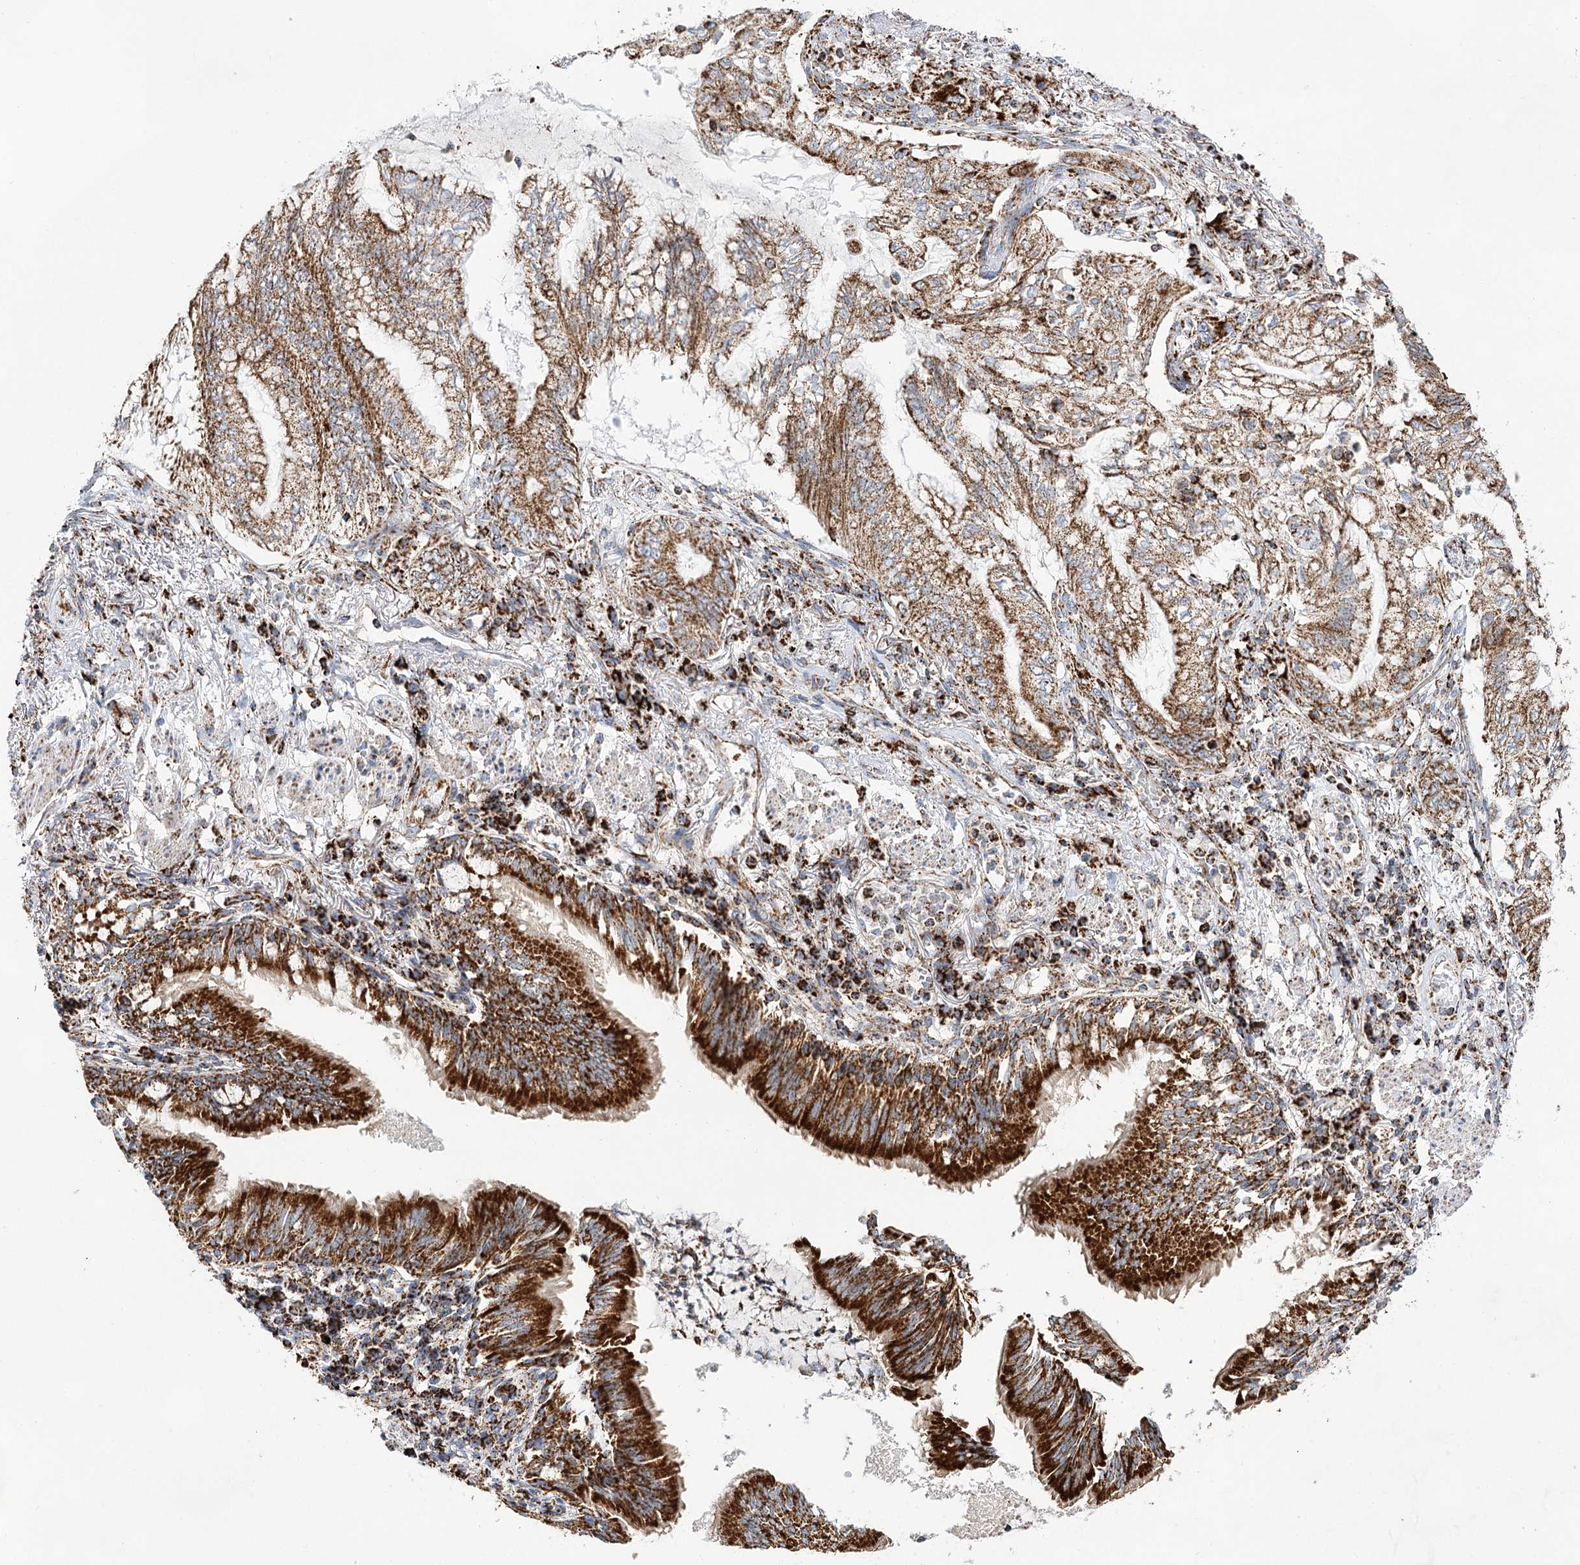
{"staining": {"intensity": "moderate", "quantity": ">75%", "location": "cytoplasmic/membranous"}, "tissue": "lung cancer", "cell_type": "Tumor cells", "image_type": "cancer", "snomed": [{"axis": "morphology", "description": "Adenocarcinoma, NOS"}, {"axis": "topography", "description": "Lung"}], "caption": "Lung cancer (adenocarcinoma) stained for a protein shows moderate cytoplasmic/membranous positivity in tumor cells. (Stains: DAB (3,3'-diaminobenzidine) in brown, nuclei in blue, Microscopy: brightfield microscopy at high magnification).", "gene": "NADK2", "patient": {"sex": "female", "age": 70}}